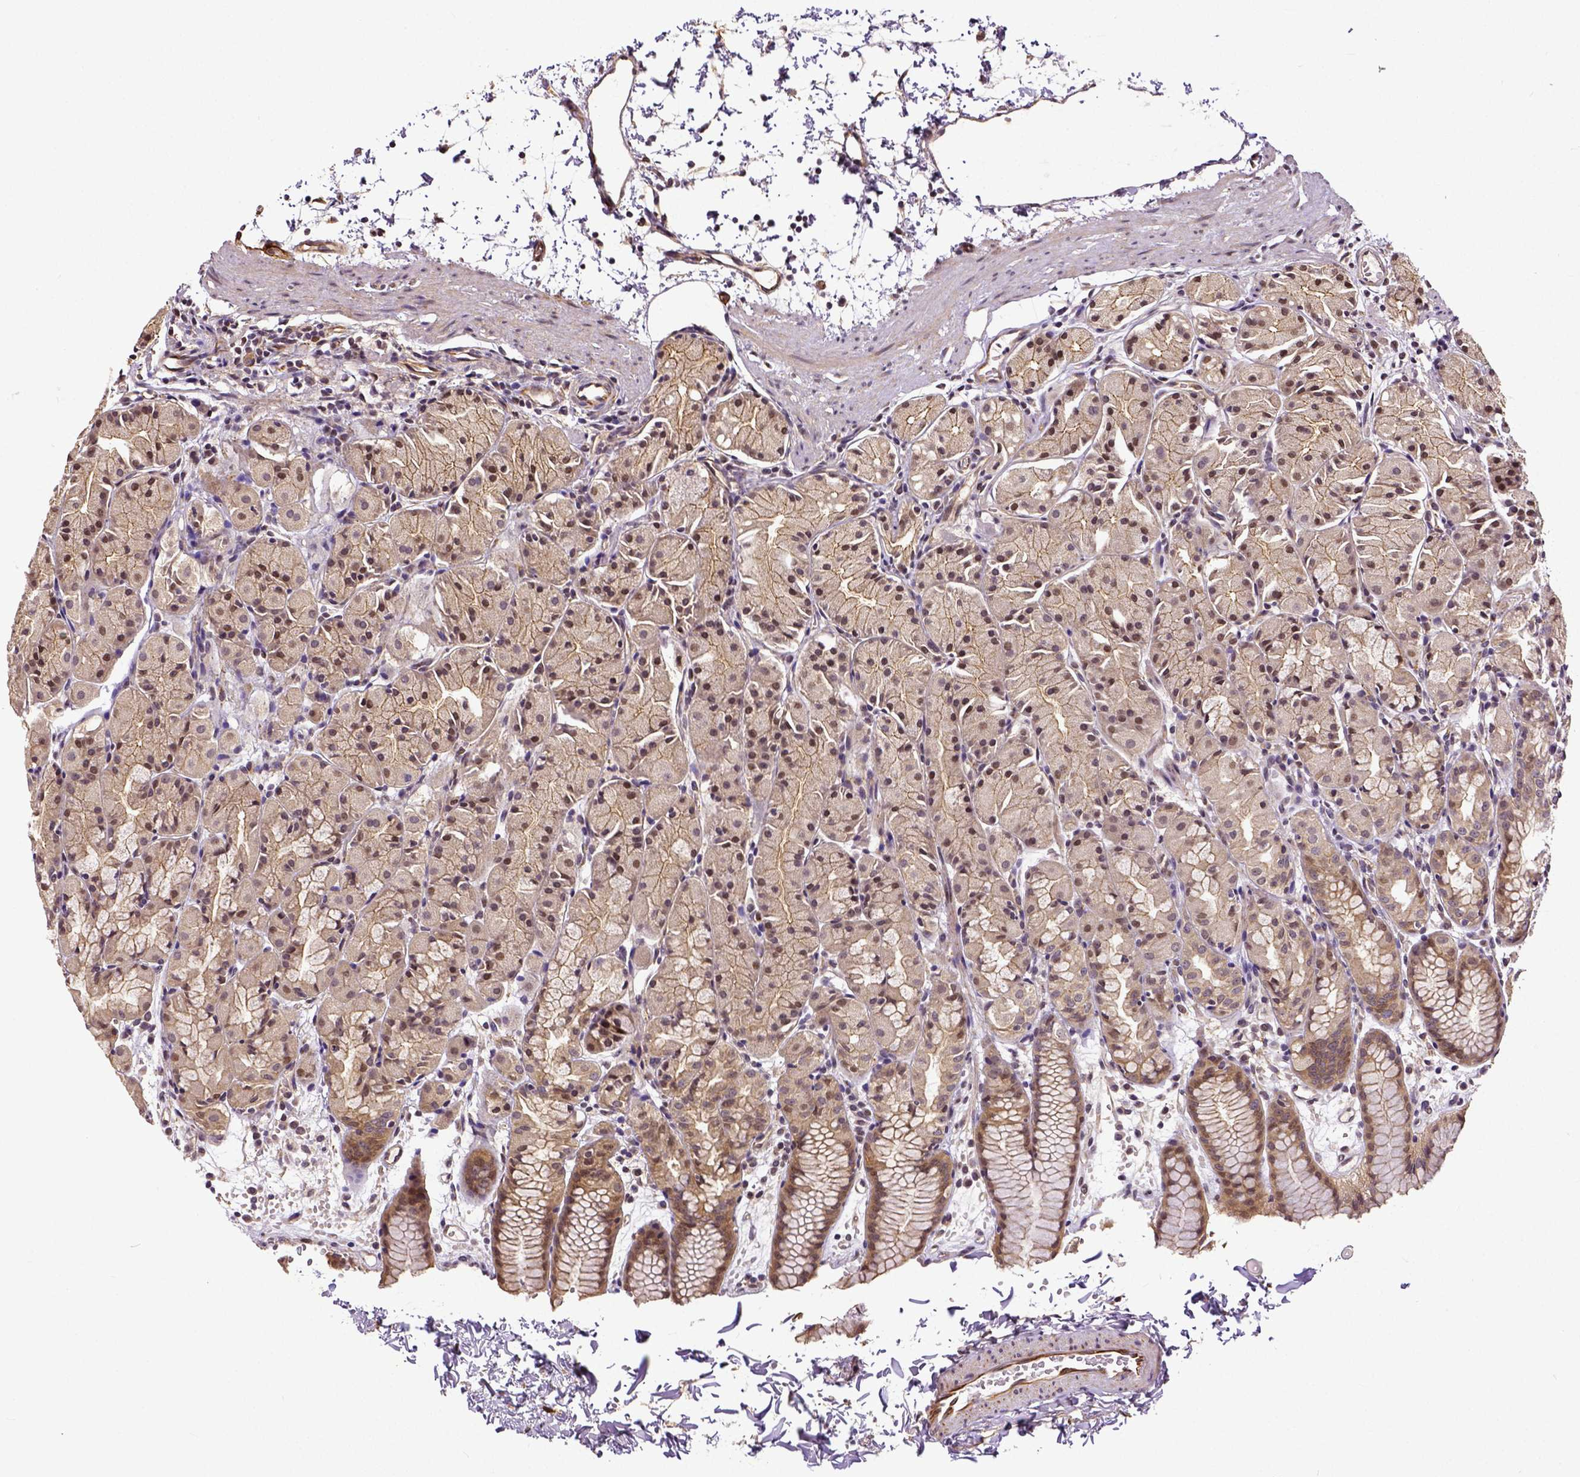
{"staining": {"intensity": "weak", "quantity": ">75%", "location": "cytoplasmic/membranous"}, "tissue": "stomach", "cell_type": "Glandular cells", "image_type": "normal", "snomed": [{"axis": "morphology", "description": "Normal tissue, NOS"}, {"axis": "topography", "description": "Stomach, upper"}], "caption": "This histopathology image displays immunohistochemistry staining of normal stomach, with low weak cytoplasmic/membranous positivity in about >75% of glandular cells.", "gene": "DICER1", "patient": {"sex": "male", "age": 47}}